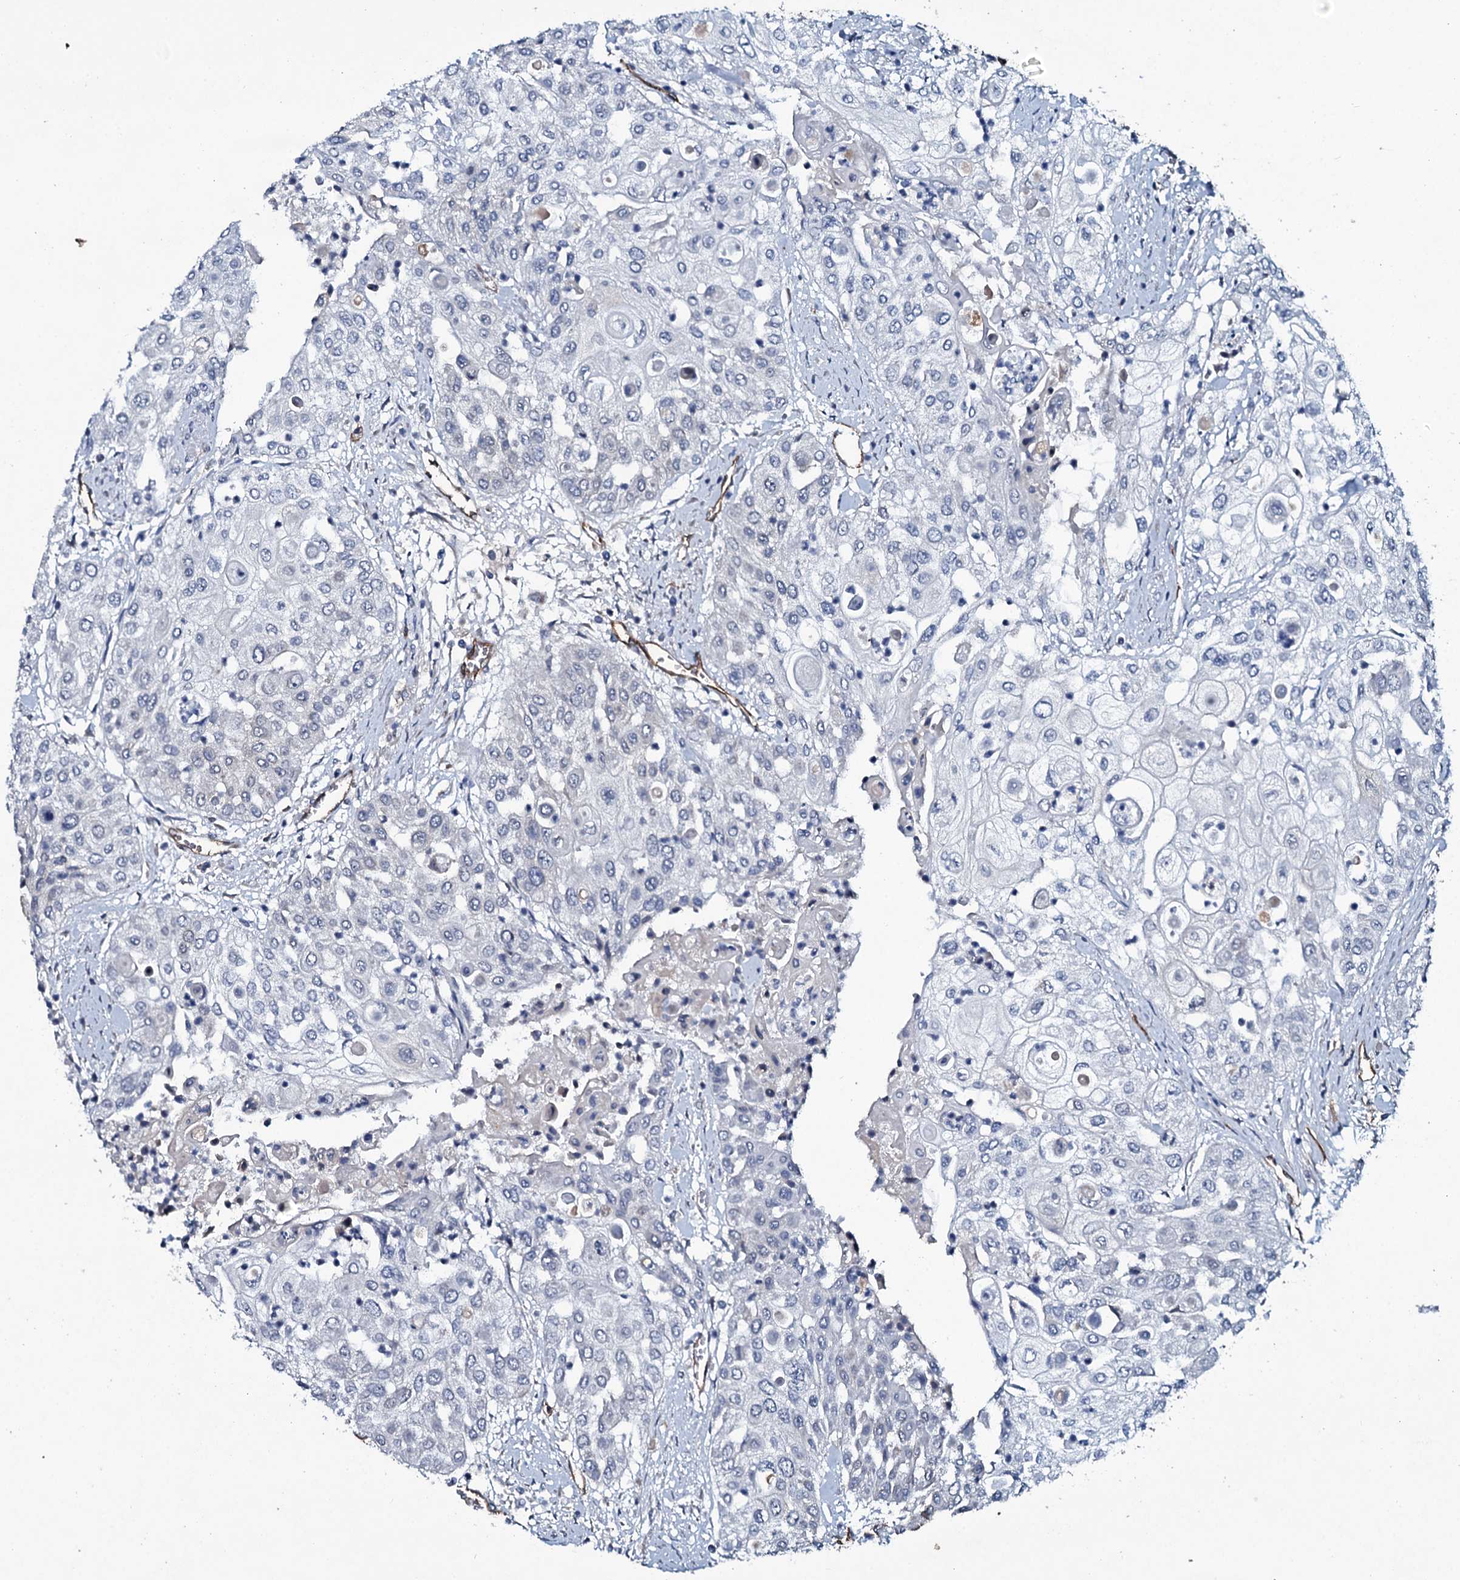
{"staining": {"intensity": "negative", "quantity": "none", "location": "none"}, "tissue": "urothelial cancer", "cell_type": "Tumor cells", "image_type": "cancer", "snomed": [{"axis": "morphology", "description": "Urothelial carcinoma, High grade"}, {"axis": "topography", "description": "Urinary bladder"}], "caption": "Tumor cells are negative for protein expression in human urothelial carcinoma (high-grade).", "gene": "CLEC14A", "patient": {"sex": "female", "age": 79}}